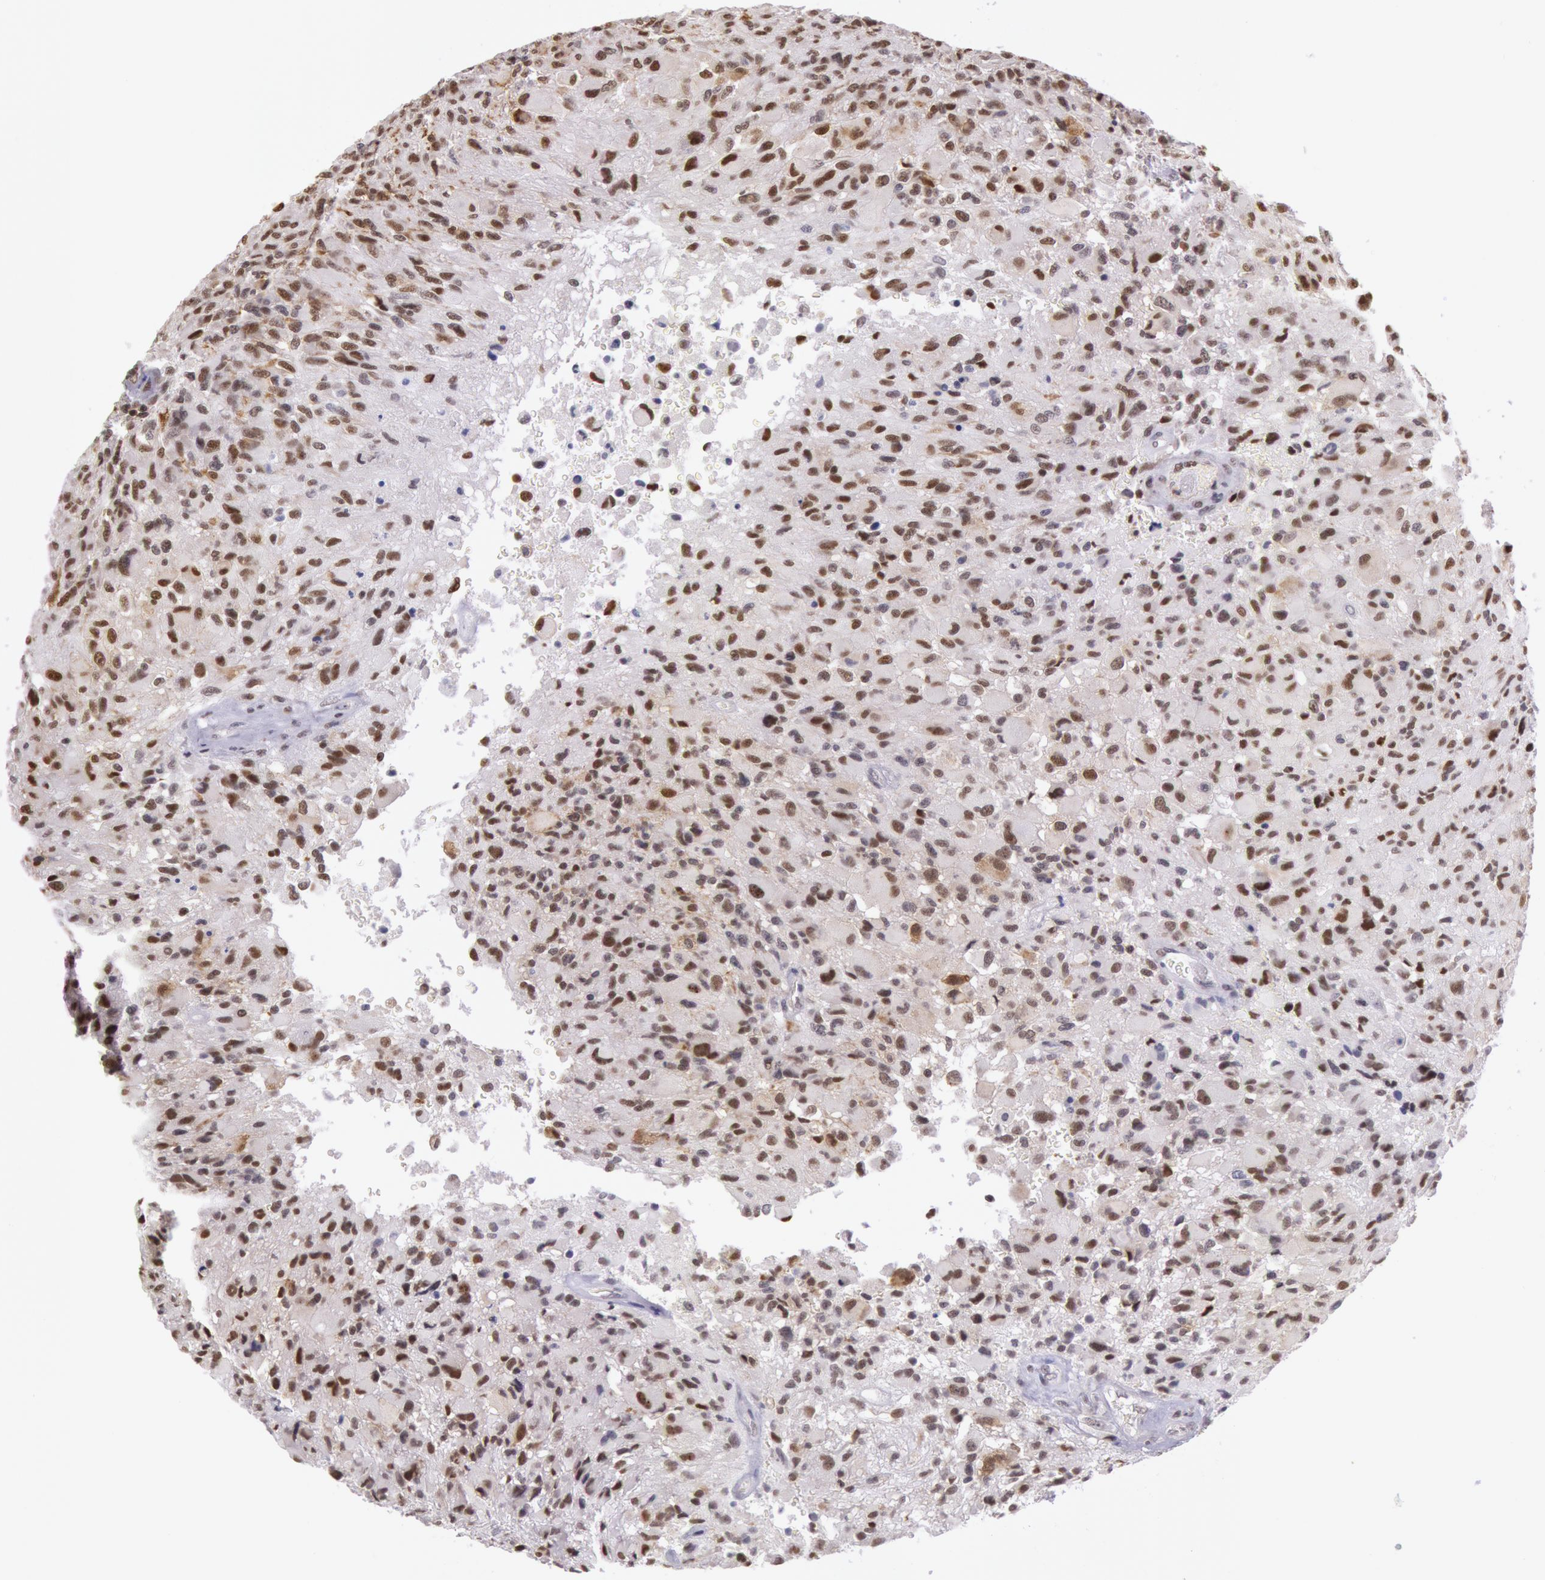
{"staining": {"intensity": "moderate", "quantity": ">75%", "location": "nuclear"}, "tissue": "glioma", "cell_type": "Tumor cells", "image_type": "cancer", "snomed": [{"axis": "morphology", "description": "Glioma, malignant, High grade"}, {"axis": "topography", "description": "Brain"}], "caption": "Immunohistochemistry (IHC) (DAB (3,3'-diaminobenzidine)) staining of high-grade glioma (malignant) displays moderate nuclear protein positivity in about >75% of tumor cells.", "gene": "ESS2", "patient": {"sex": "male", "age": 69}}